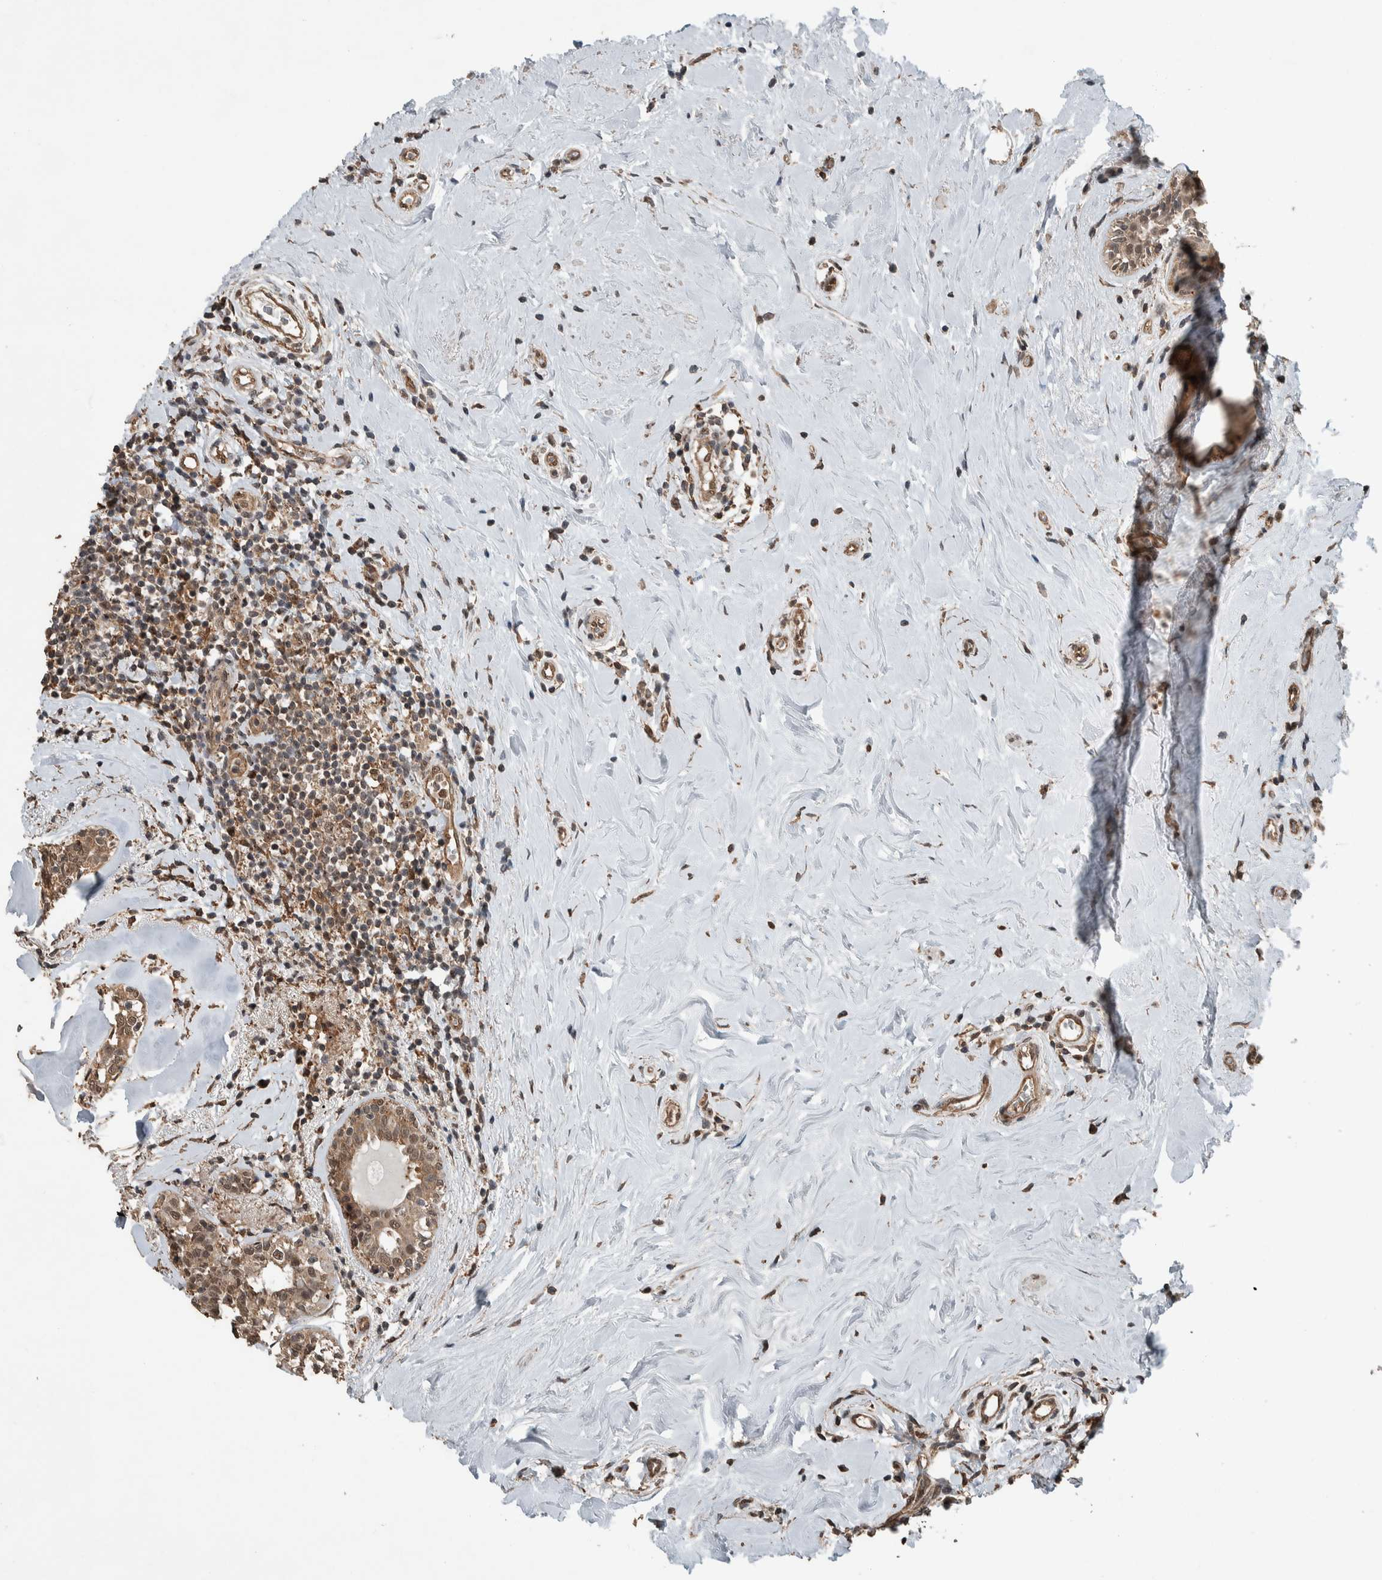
{"staining": {"intensity": "weak", "quantity": ">75%", "location": "cytoplasmic/membranous,nuclear"}, "tissue": "breast cancer", "cell_type": "Tumor cells", "image_type": "cancer", "snomed": [{"axis": "morphology", "description": "Duct carcinoma"}, {"axis": "topography", "description": "Breast"}], "caption": "Immunohistochemical staining of human breast cancer (intraductal carcinoma) demonstrates low levels of weak cytoplasmic/membranous and nuclear protein staining in about >75% of tumor cells.", "gene": "MYO1E", "patient": {"sex": "female", "age": 55}}